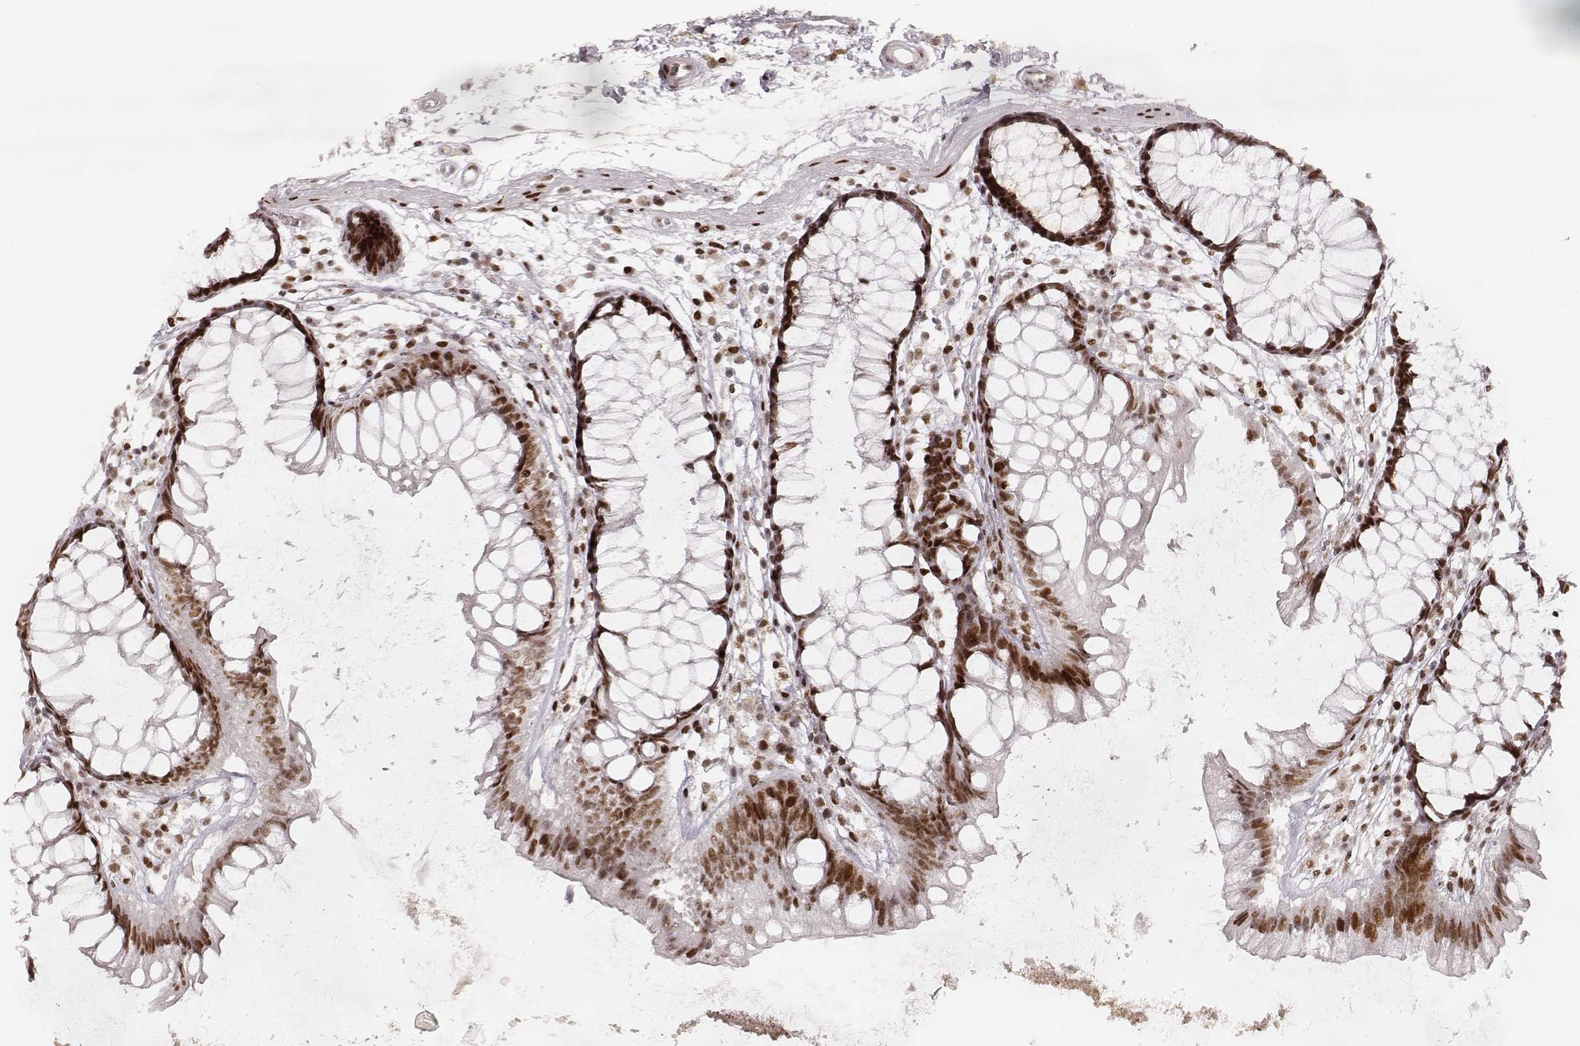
{"staining": {"intensity": "moderate", "quantity": ">75%", "location": "nuclear"}, "tissue": "colon", "cell_type": "Endothelial cells", "image_type": "normal", "snomed": [{"axis": "morphology", "description": "Normal tissue, NOS"}, {"axis": "morphology", "description": "Adenocarcinoma, NOS"}, {"axis": "topography", "description": "Colon"}], "caption": "Moderate nuclear positivity is appreciated in approximately >75% of endothelial cells in benign colon. The staining was performed using DAB to visualize the protein expression in brown, while the nuclei were stained in blue with hematoxylin (Magnification: 20x).", "gene": "HNRNPC", "patient": {"sex": "male", "age": 65}}